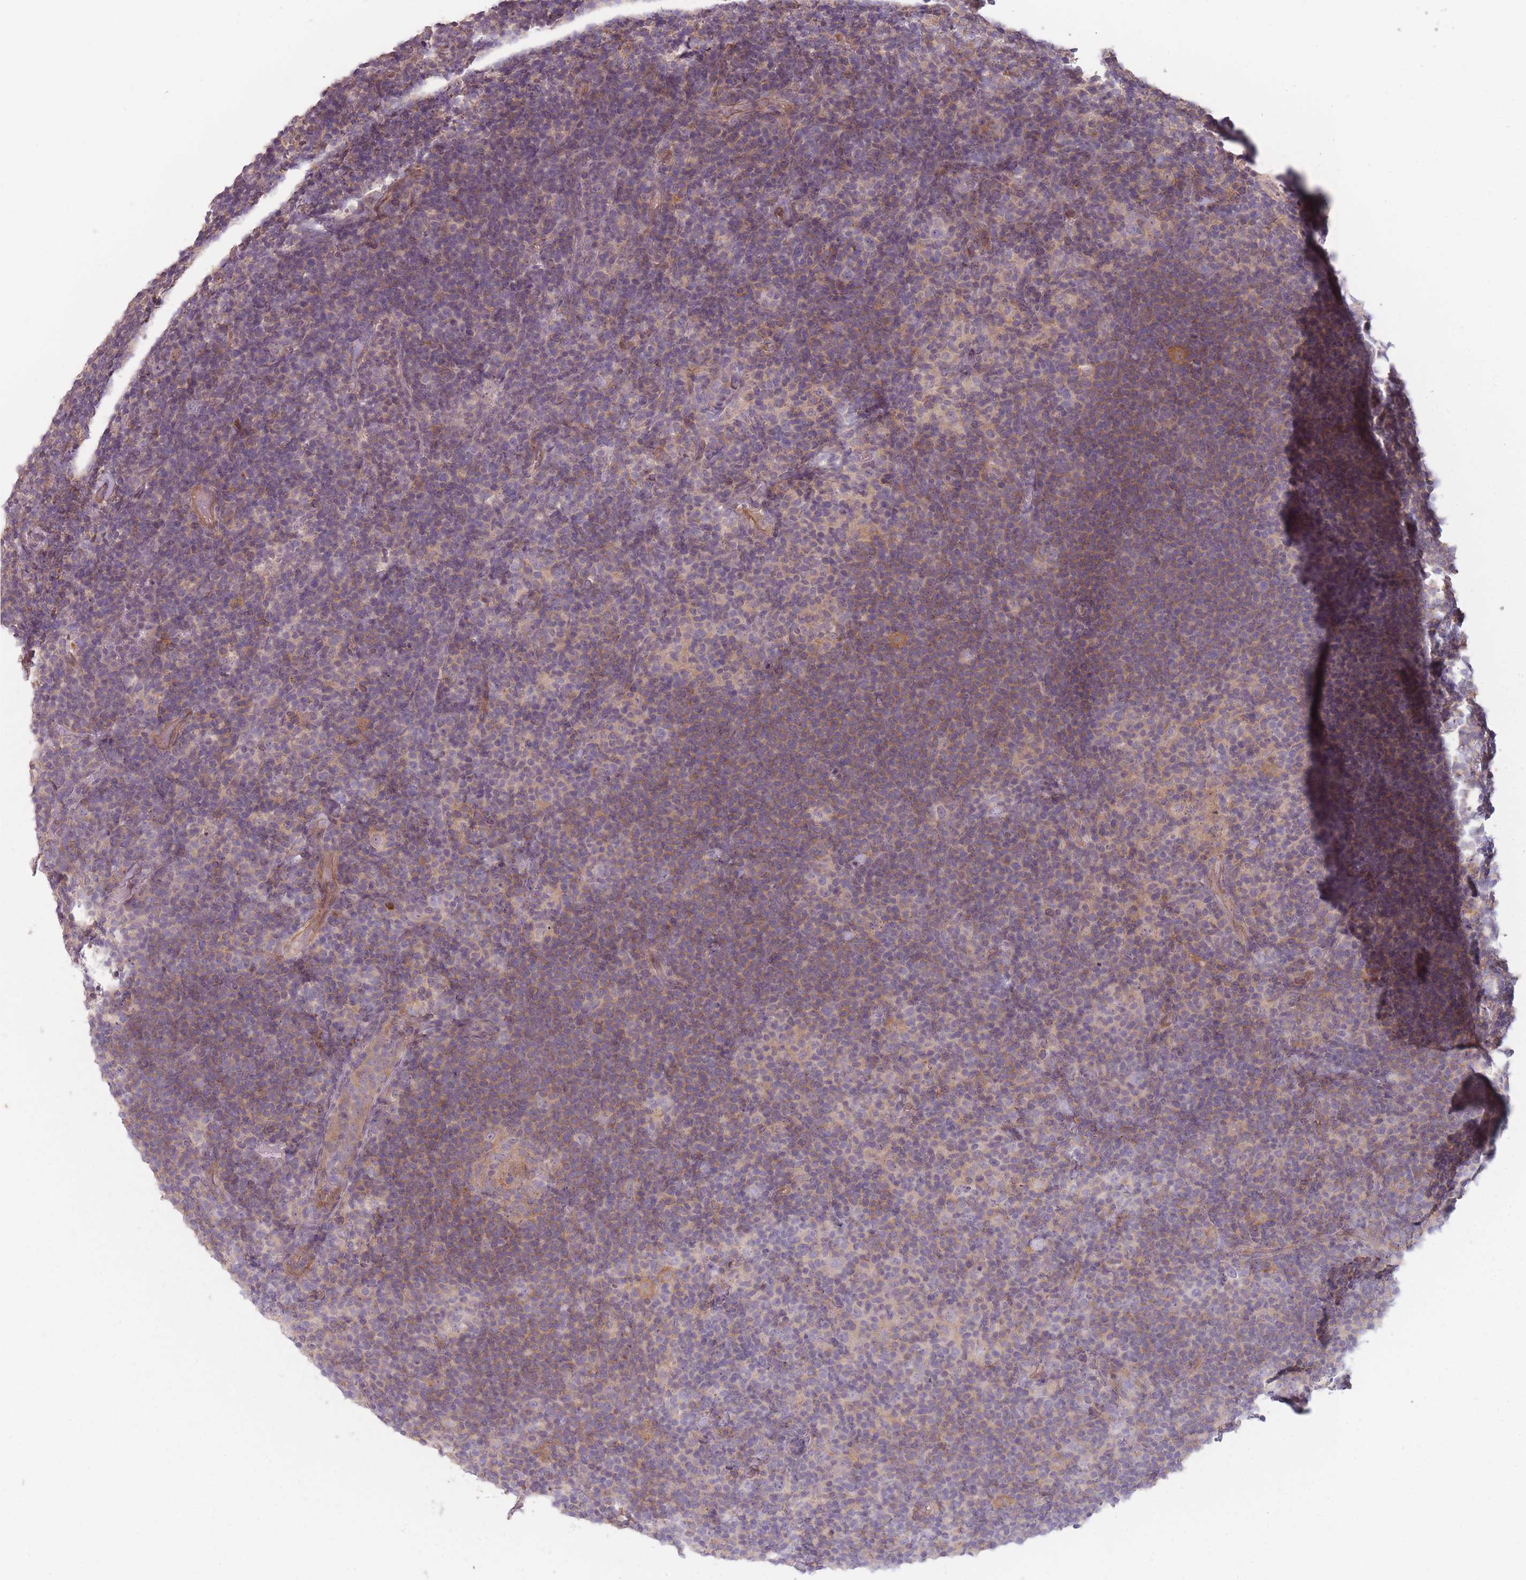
{"staining": {"intensity": "negative", "quantity": "none", "location": "none"}, "tissue": "lymphoma", "cell_type": "Tumor cells", "image_type": "cancer", "snomed": [{"axis": "morphology", "description": "Hodgkin's disease, NOS"}, {"axis": "topography", "description": "Lymph node"}], "caption": "The micrograph shows no significant staining in tumor cells of Hodgkin's disease. Brightfield microscopy of immunohistochemistry stained with DAB (3,3'-diaminobenzidine) (brown) and hematoxylin (blue), captured at high magnification.", "gene": "TET3", "patient": {"sex": "female", "age": 57}}